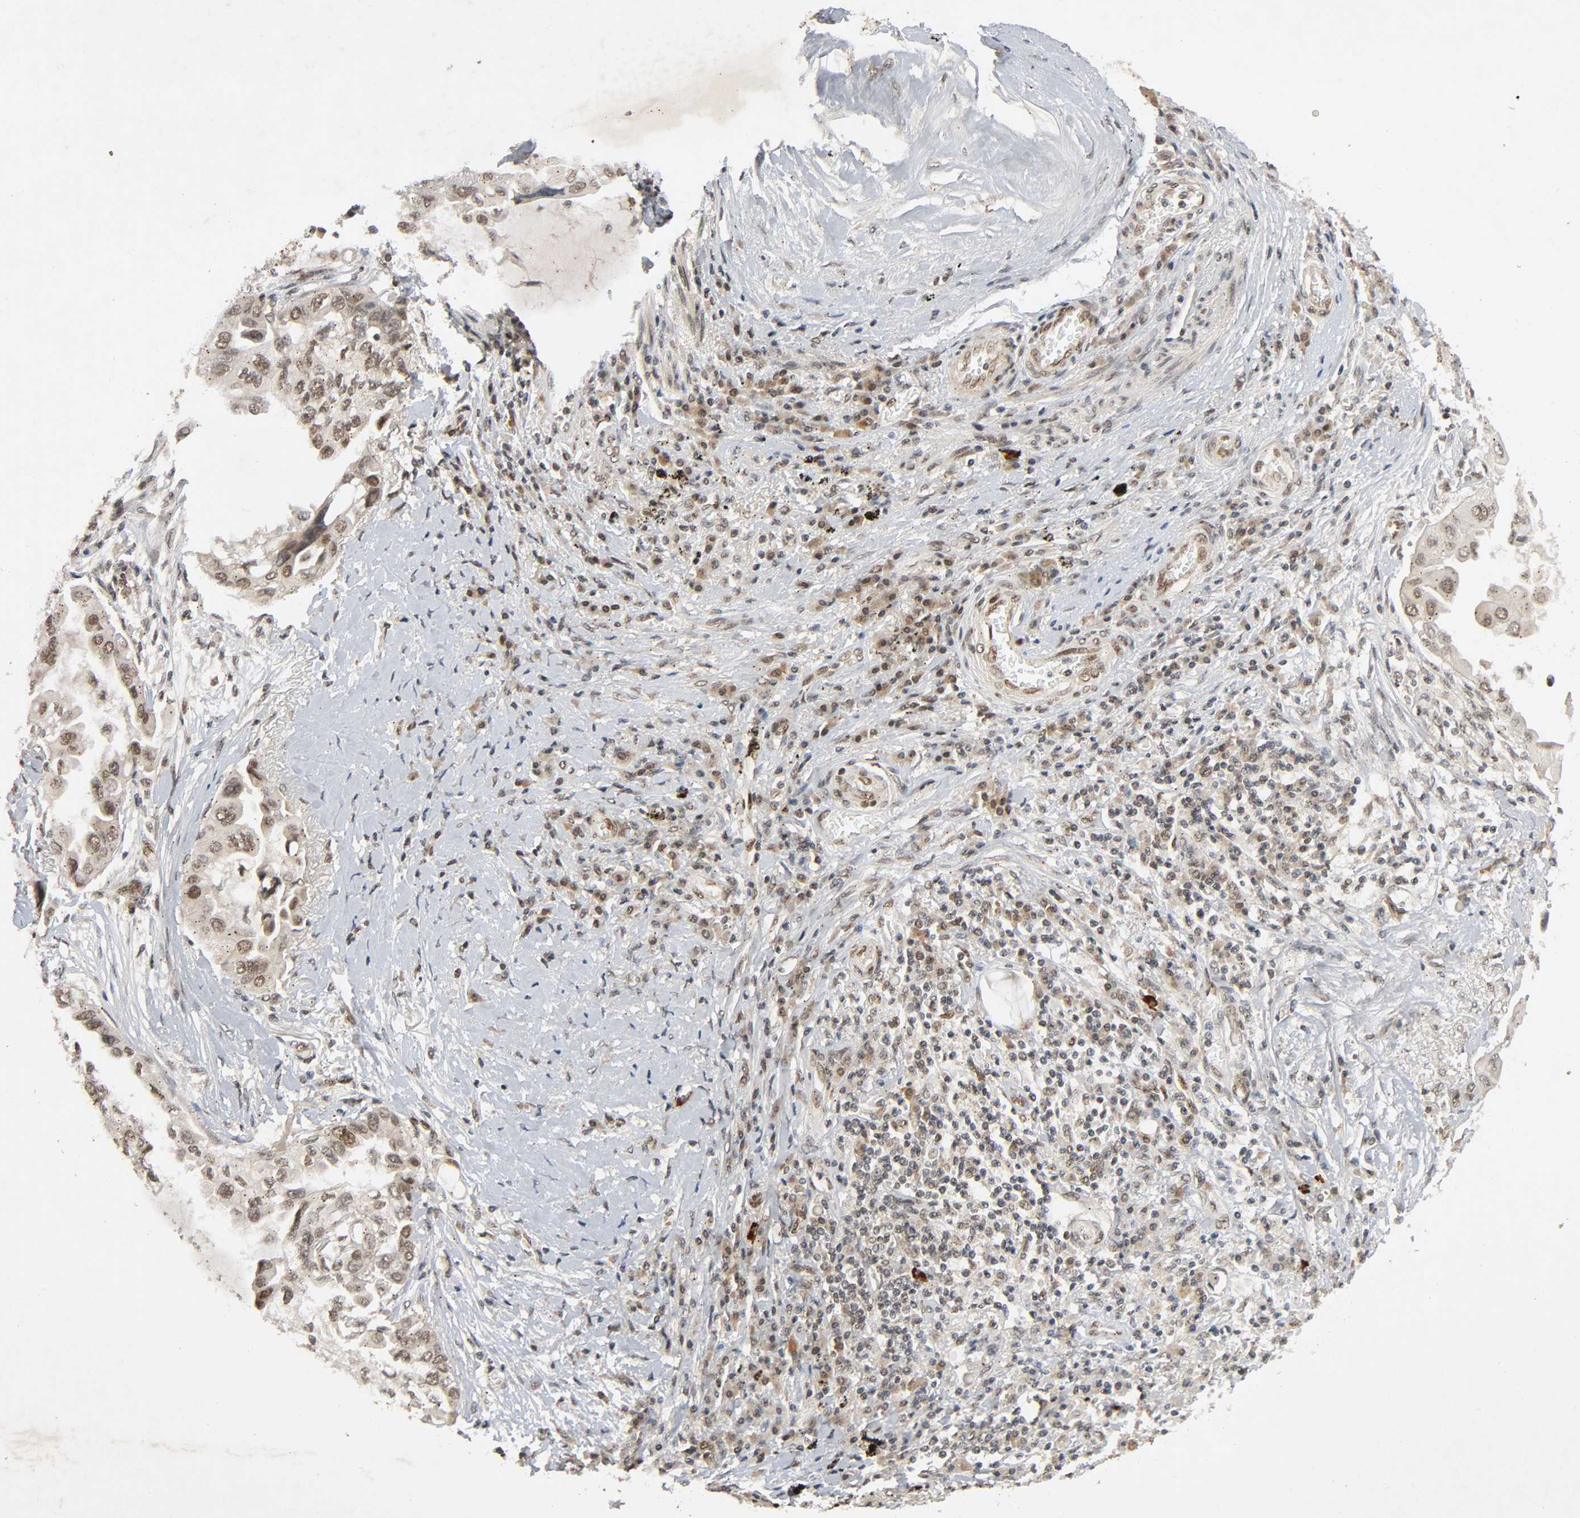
{"staining": {"intensity": "moderate", "quantity": ">75%", "location": "nuclear"}, "tissue": "lung cancer", "cell_type": "Tumor cells", "image_type": "cancer", "snomed": [{"axis": "morphology", "description": "Adenocarcinoma, NOS"}, {"axis": "topography", "description": "Lung"}], "caption": "Protein expression analysis of human adenocarcinoma (lung) reveals moderate nuclear positivity in about >75% of tumor cells.", "gene": "SMARCD1", "patient": {"sex": "female", "age": 76}}